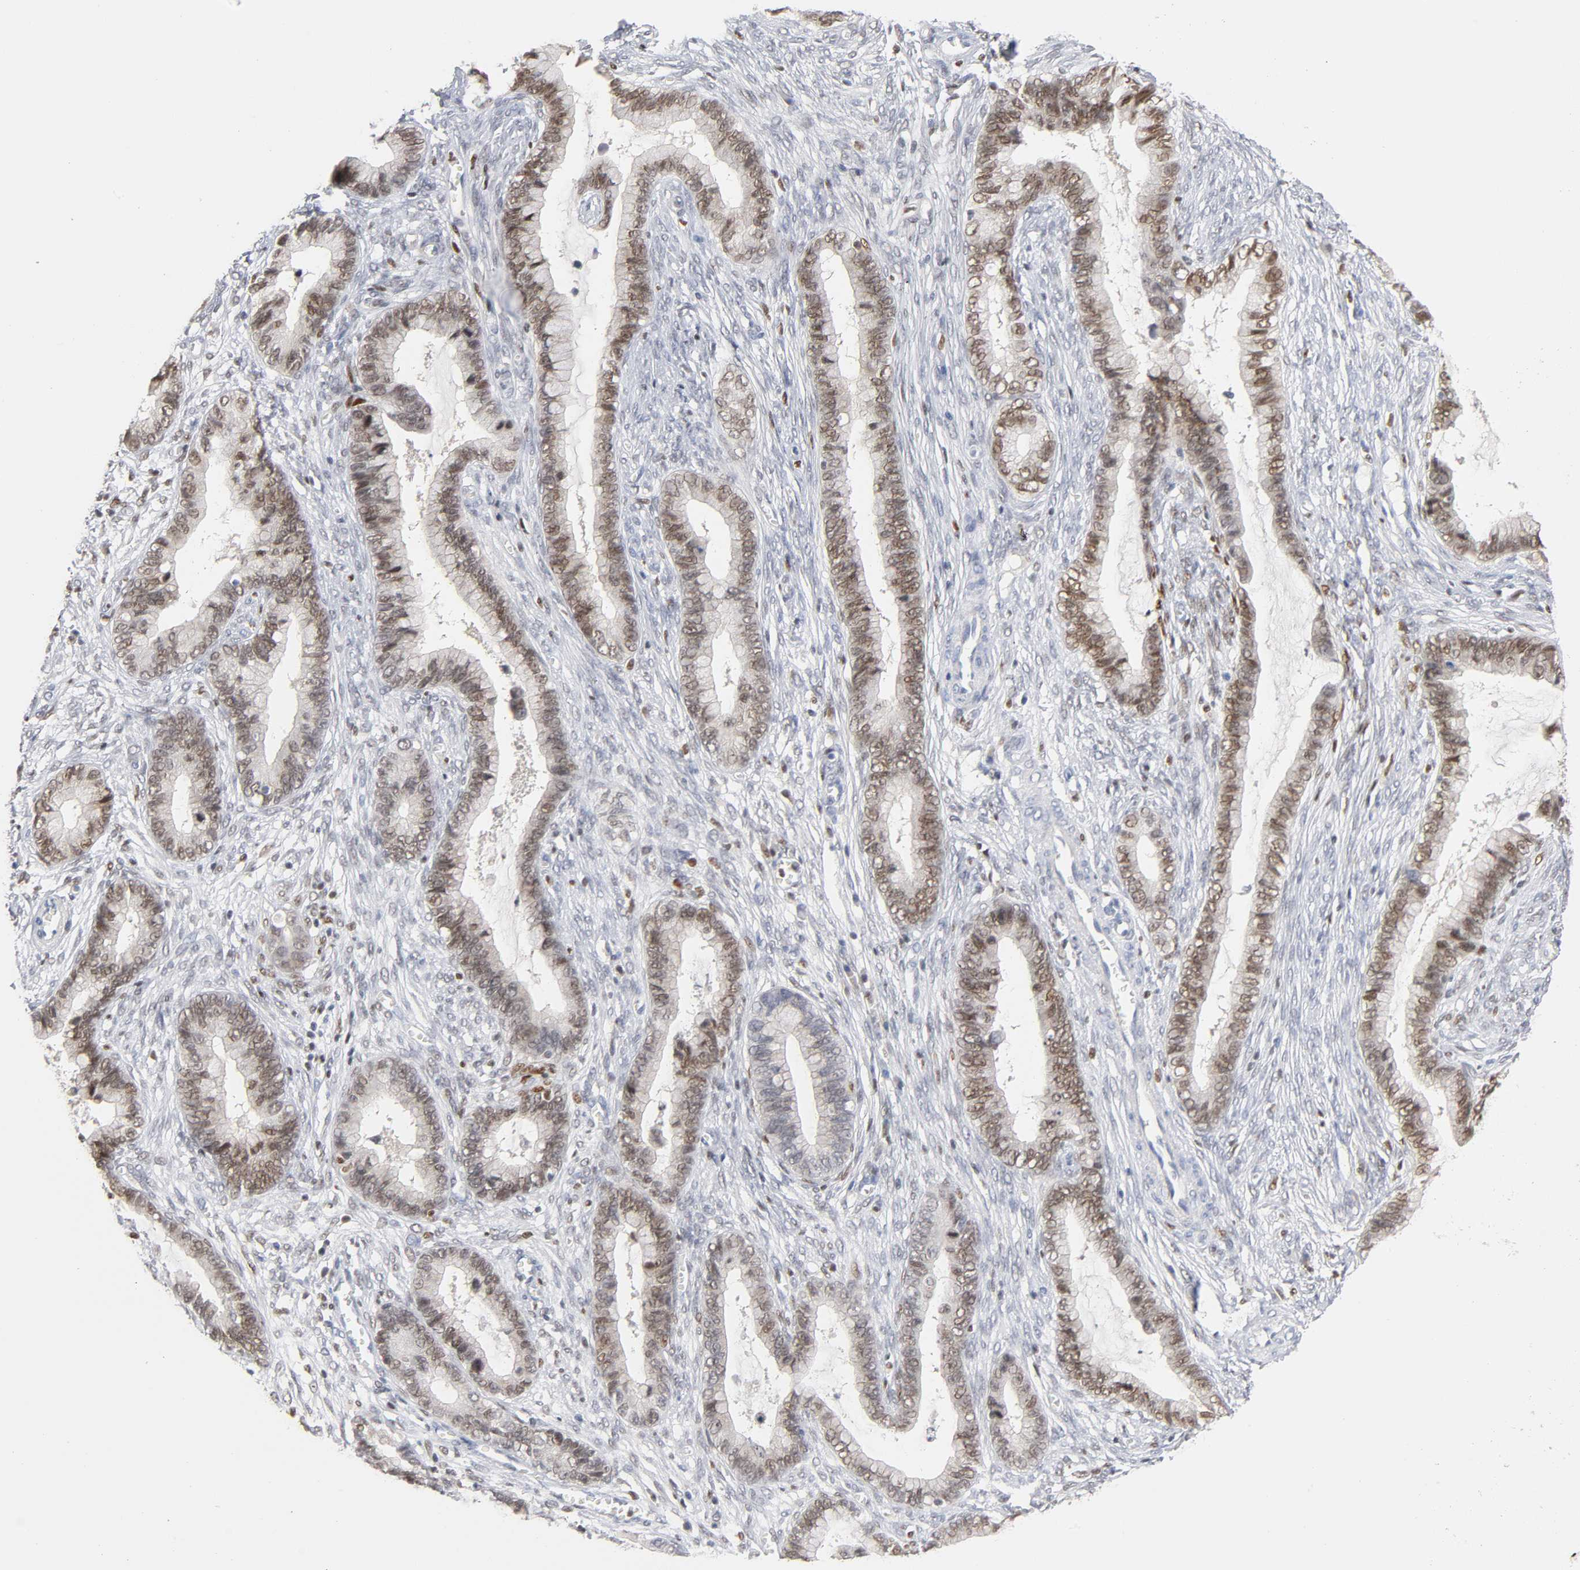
{"staining": {"intensity": "moderate", "quantity": "25%-75%", "location": "nuclear"}, "tissue": "cervical cancer", "cell_type": "Tumor cells", "image_type": "cancer", "snomed": [{"axis": "morphology", "description": "Adenocarcinoma, NOS"}, {"axis": "topography", "description": "Cervix"}], "caption": "Immunohistochemical staining of human cervical adenocarcinoma displays medium levels of moderate nuclear protein positivity in approximately 25%-75% of tumor cells.", "gene": "RUNX1", "patient": {"sex": "female", "age": 44}}